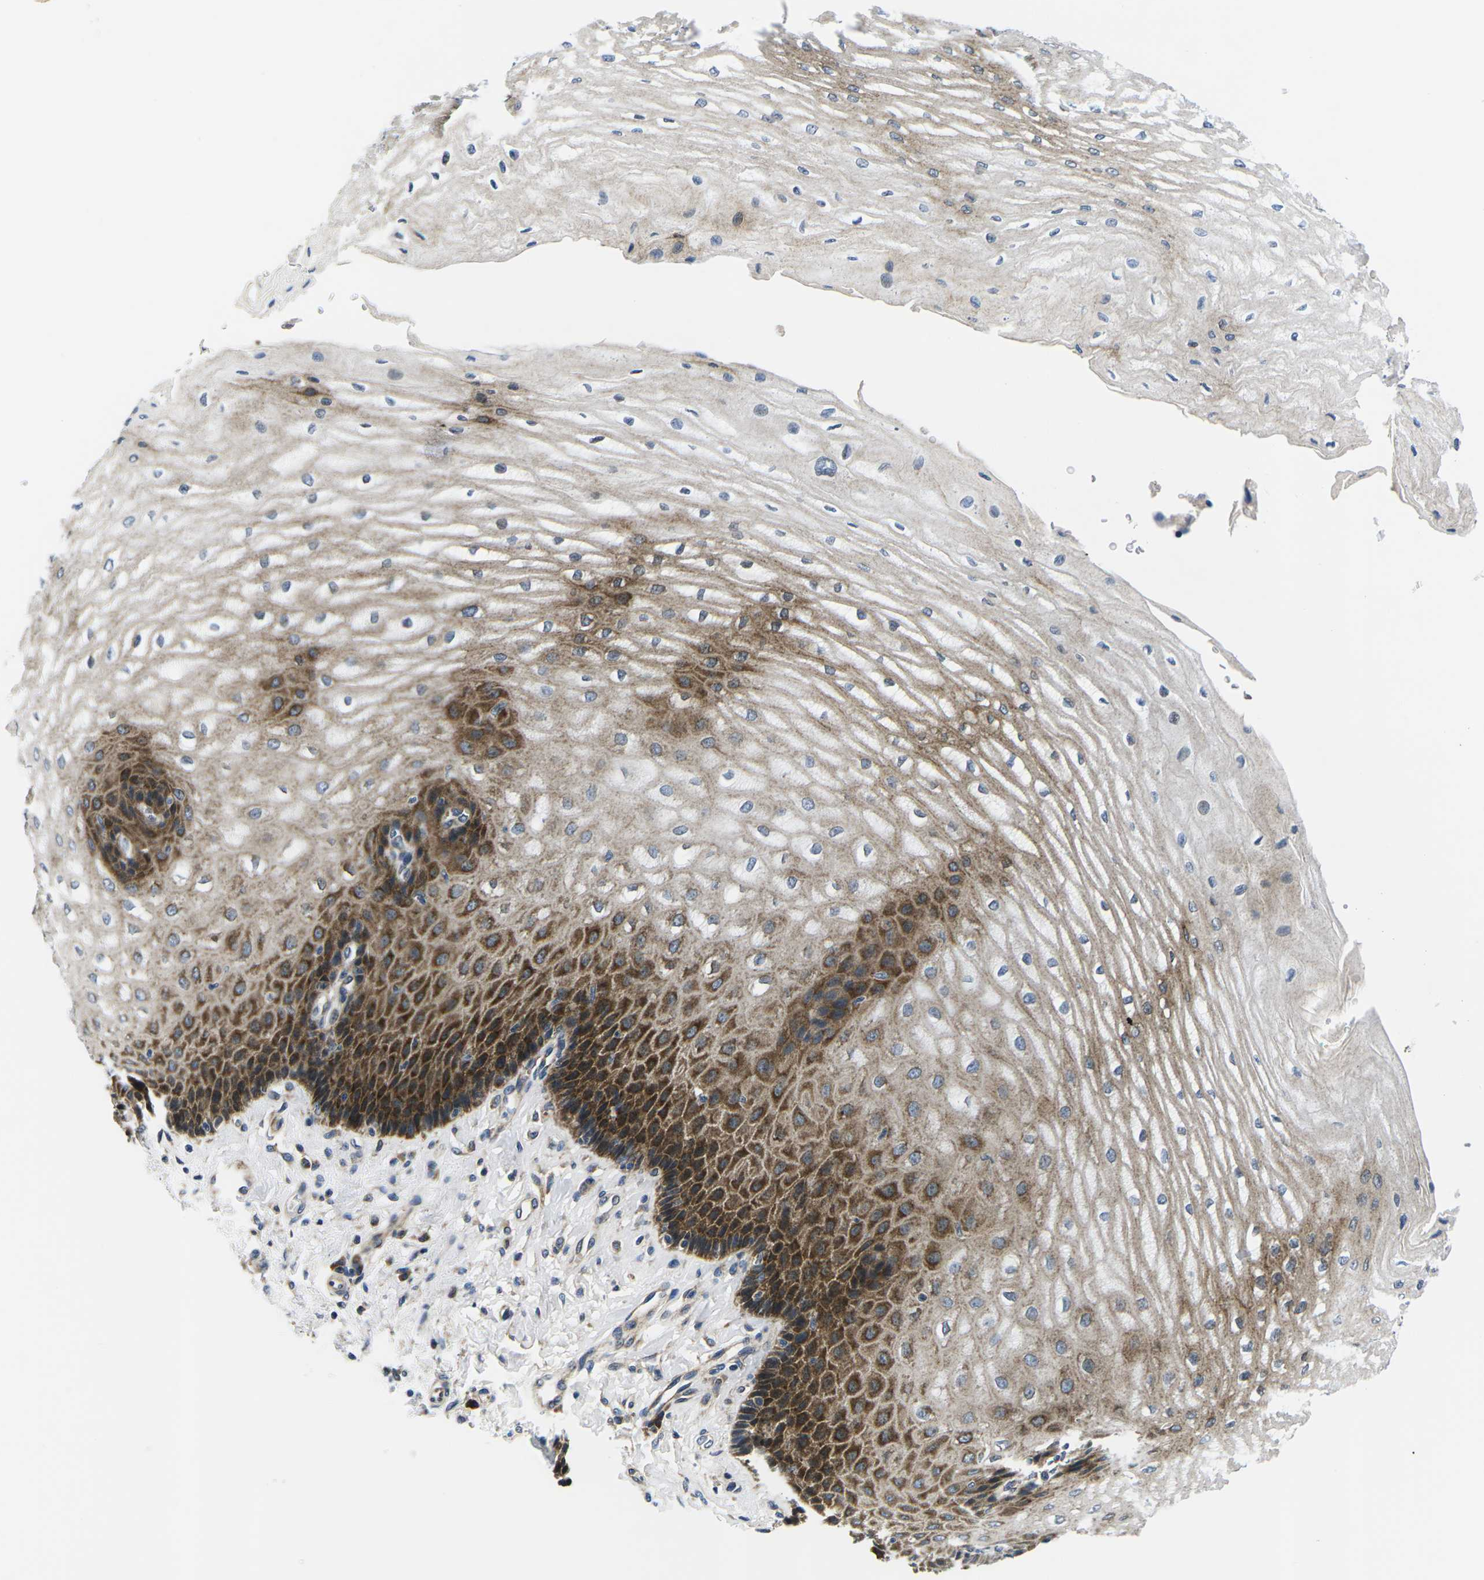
{"staining": {"intensity": "strong", "quantity": "25%-75%", "location": "cytoplasmic/membranous"}, "tissue": "esophagus", "cell_type": "Squamous epithelial cells", "image_type": "normal", "snomed": [{"axis": "morphology", "description": "Normal tissue, NOS"}, {"axis": "topography", "description": "Esophagus"}], "caption": "The micrograph shows staining of normal esophagus, revealing strong cytoplasmic/membranous protein positivity (brown color) within squamous epithelial cells. The staining is performed using DAB brown chromogen to label protein expression. The nuclei are counter-stained blue using hematoxylin.", "gene": "EIF4E", "patient": {"sex": "male", "age": 54}}